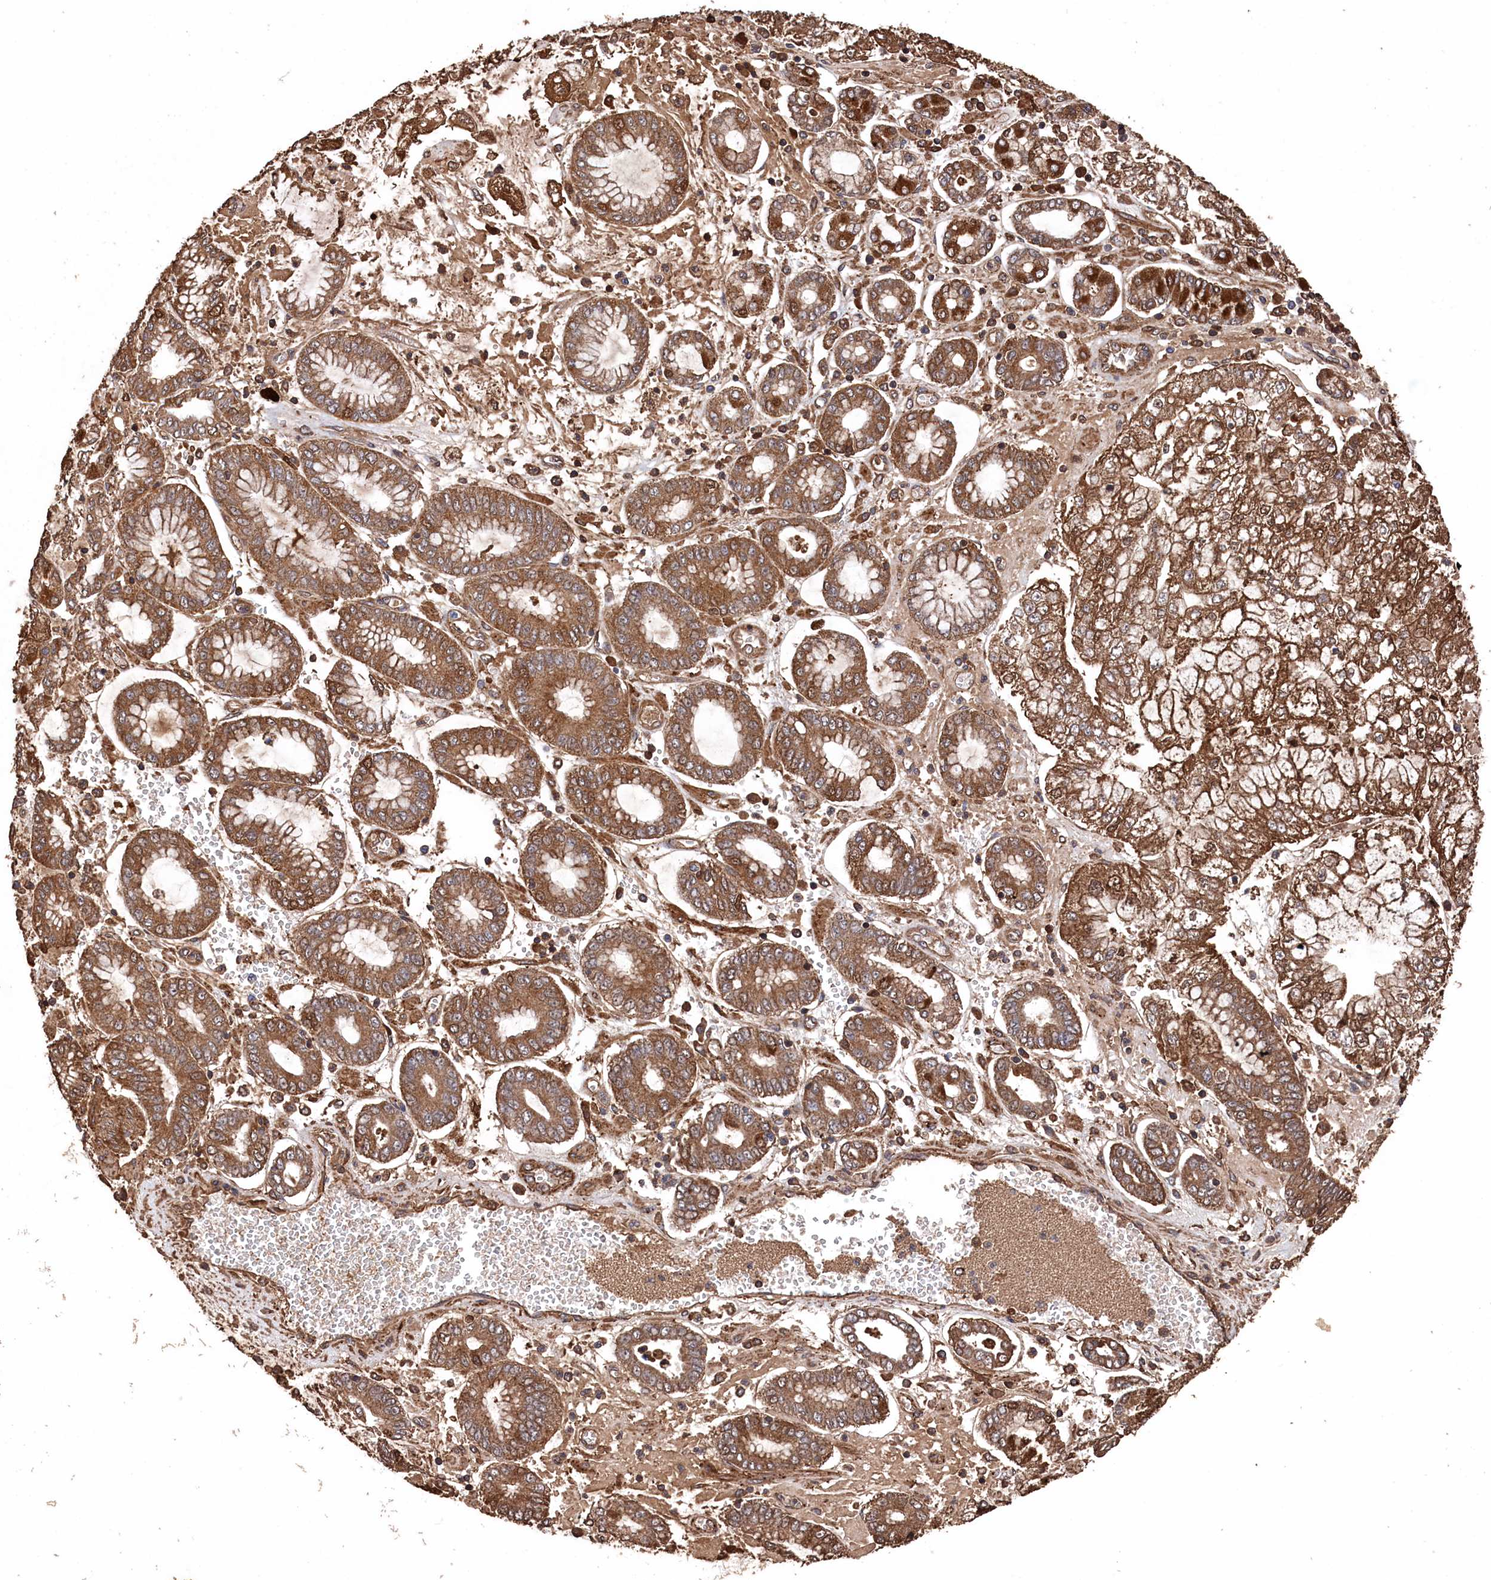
{"staining": {"intensity": "moderate", "quantity": ">75%", "location": "cytoplasmic/membranous"}, "tissue": "stomach cancer", "cell_type": "Tumor cells", "image_type": "cancer", "snomed": [{"axis": "morphology", "description": "Adenocarcinoma, NOS"}, {"axis": "topography", "description": "Stomach"}], "caption": "This is an image of immunohistochemistry (IHC) staining of stomach cancer (adenocarcinoma), which shows moderate expression in the cytoplasmic/membranous of tumor cells.", "gene": "SNX33", "patient": {"sex": "male", "age": 76}}